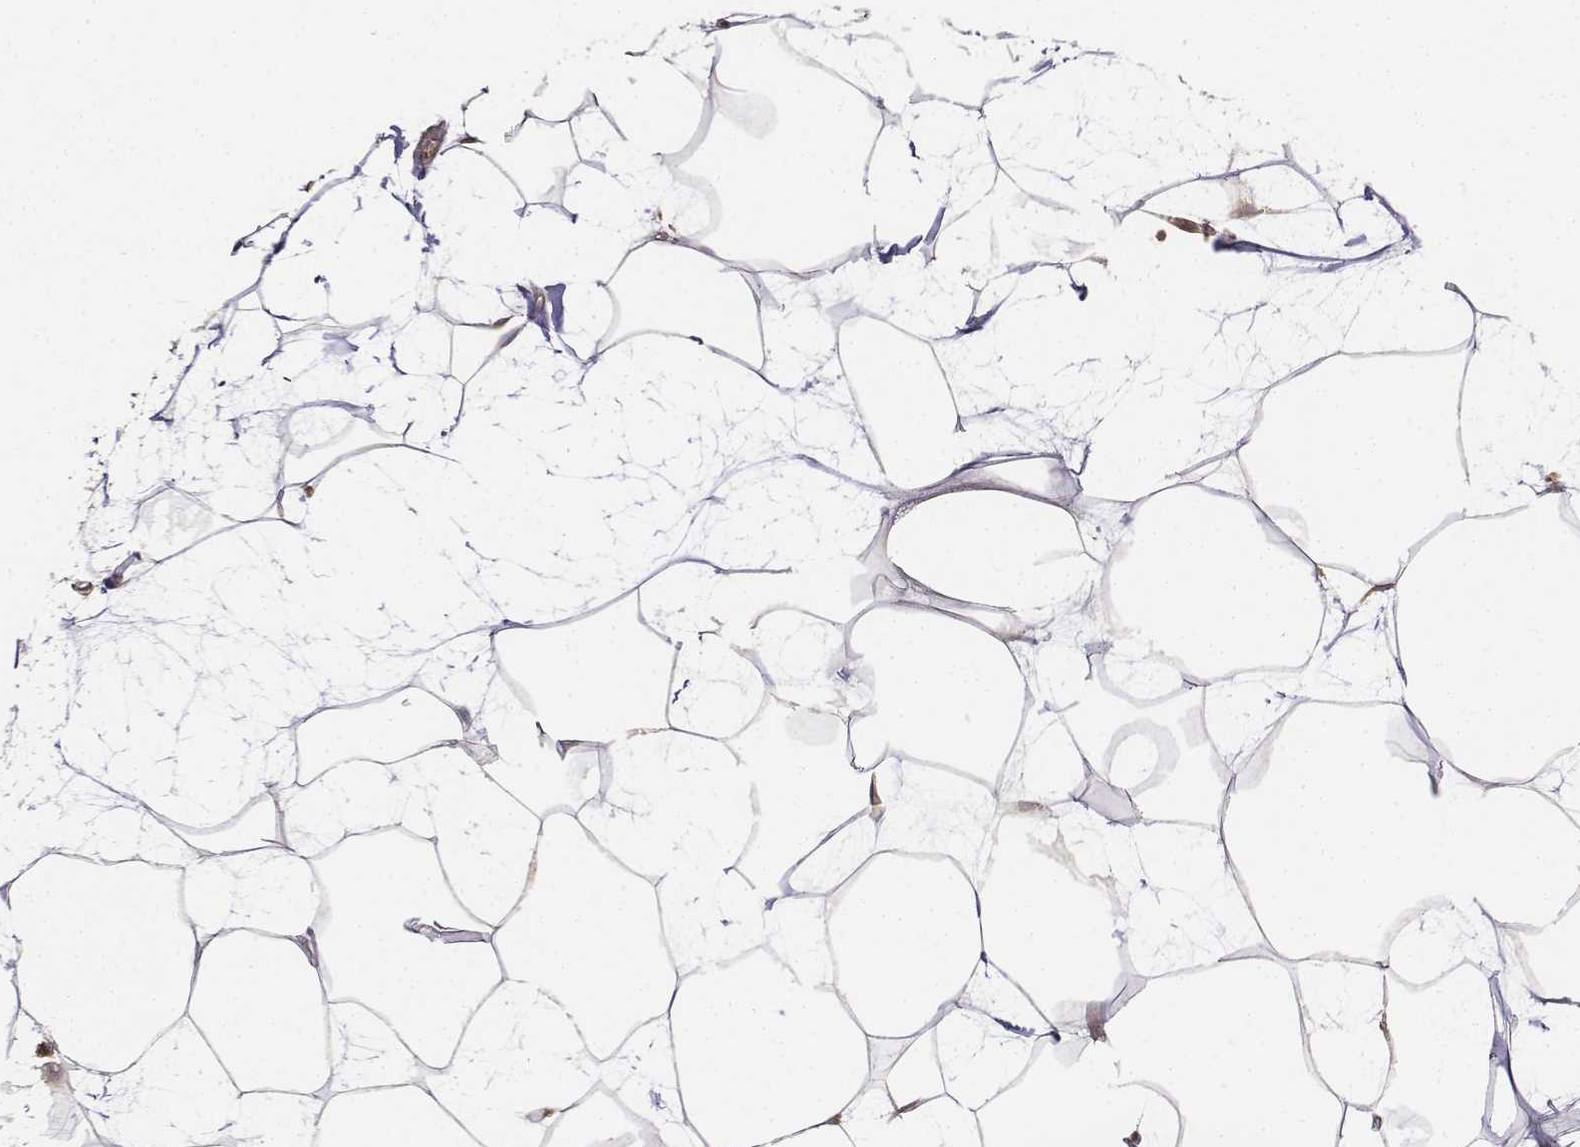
{"staining": {"intensity": "negative", "quantity": "none", "location": "none"}, "tissue": "breast", "cell_type": "Adipocytes", "image_type": "normal", "snomed": [{"axis": "morphology", "description": "Normal tissue, NOS"}, {"axis": "topography", "description": "Breast"}], "caption": "A histopathology image of human breast is negative for staining in adipocytes. (DAB immunohistochemistry (IHC), high magnification).", "gene": "FBXO21", "patient": {"sex": "female", "age": 45}}